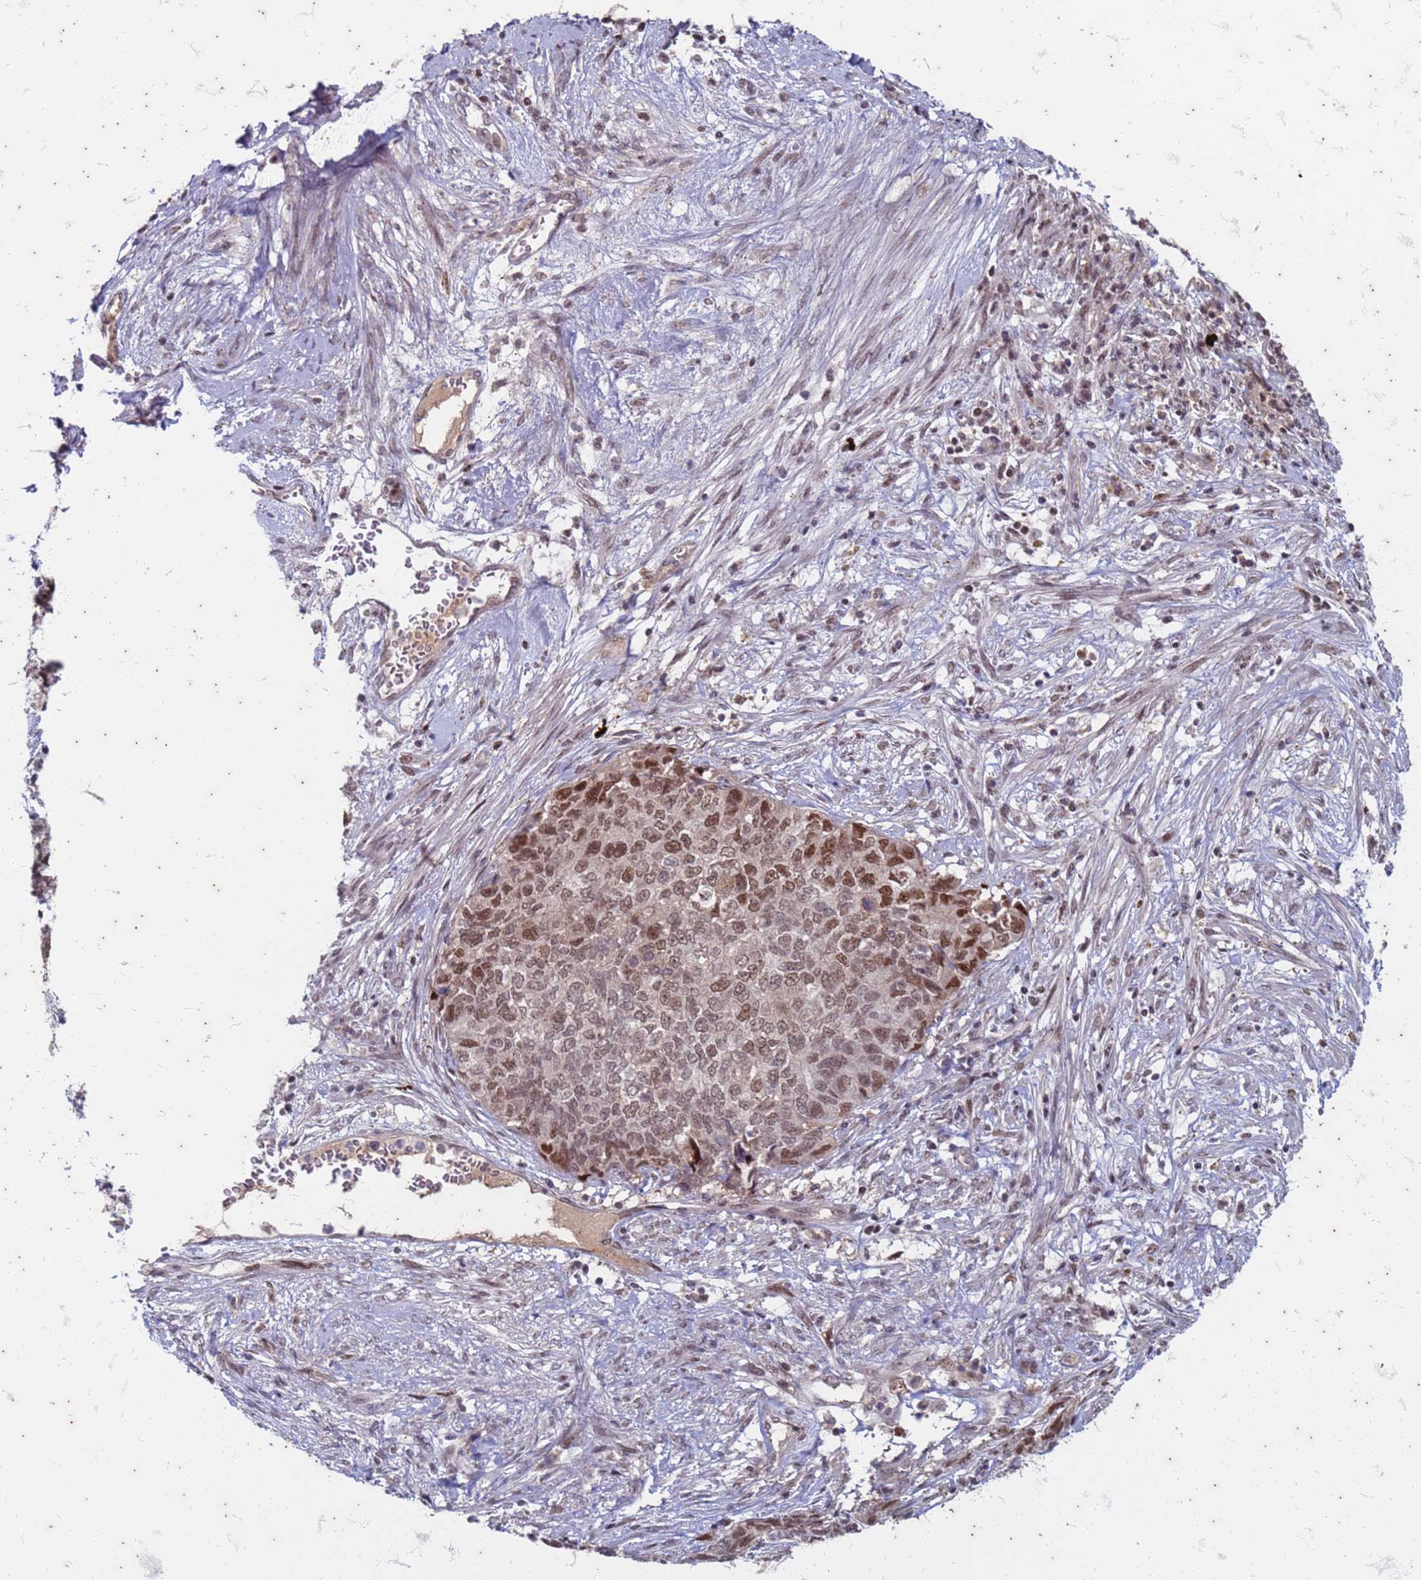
{"staining": {"intensity": "moderate", "quantity": ">75%", "location": "nuclear"}, "tissue": "cervical cancer", "cell_type": "Tumor cells", "image_type": "cancer", "snomed": [{"axis": "morphology", "description": "Squamous cell carcinoma, NOS"}, {"axis": "topography", "description": "Cervix"}], "caption": "An image showing moderate nuclear expression in approximately >75% of tumor cells in cervical squamous cell carcinoma, as visualized by brown immunohistochemical staining.", "gene": "TRMT6", "patient": {"sex": "female", "age": 63}}